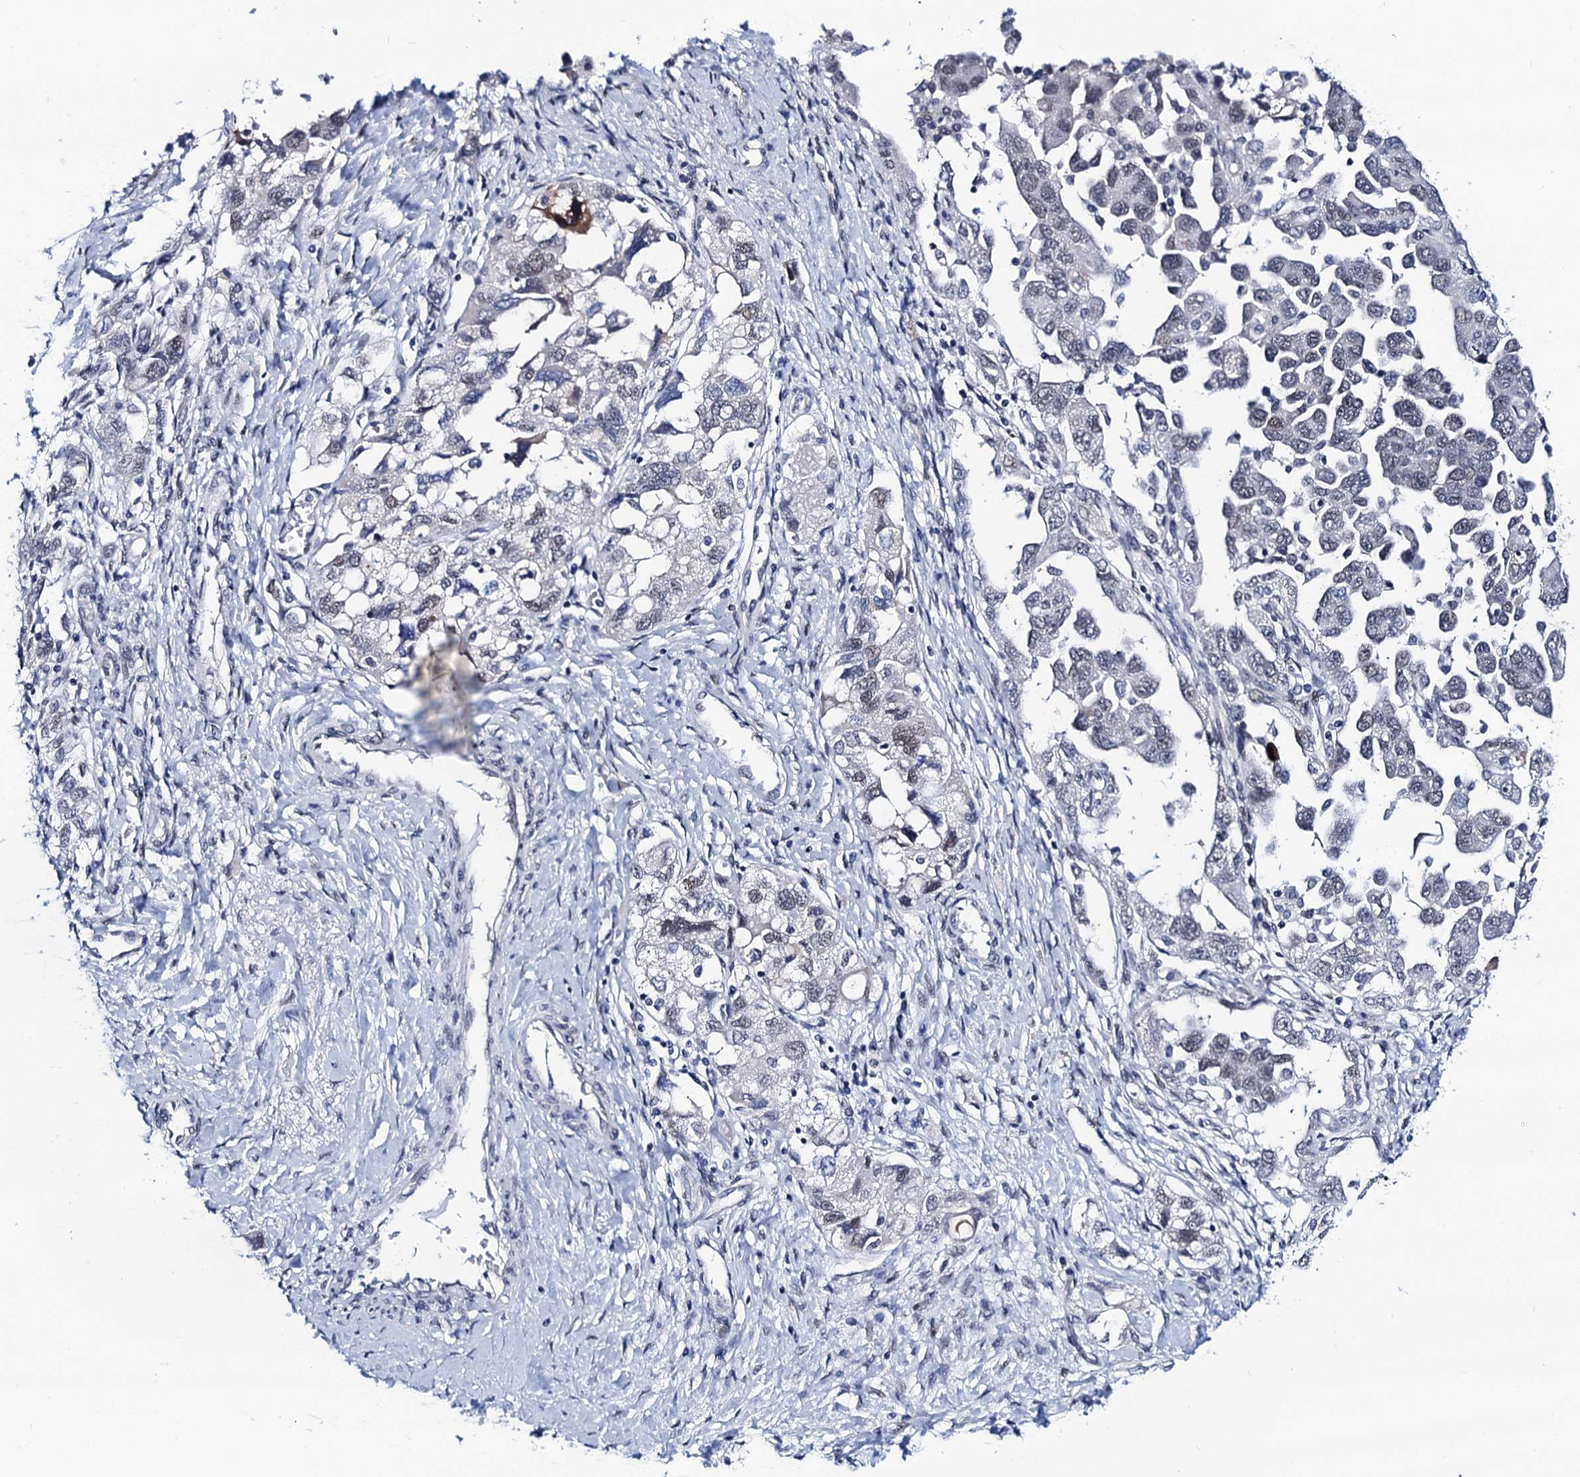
{"staining": {"intensity": "negative", "quantity": "none", "location": "none"}, "tissue": "ovarian cancer", "cell_type": "Tumor cells", "image_type": "cancer", "snomed": [{"axis": "morphology", "description": "Carcinoma, NOS"}, {"axis": "morphology", "description": "Cystadenocarcinoma, serous, NOS"}, {"axis": "topography", "description": "Ovary"}], "caption": "The immunohistochemistry (IHC) photomicrograph has no significant staining in tumor cells of ovarian cancer (serous cystadenocarcinoma) tissue.", "gene": "C16orf87", "patient": {"sex": "female", "age": 69}}